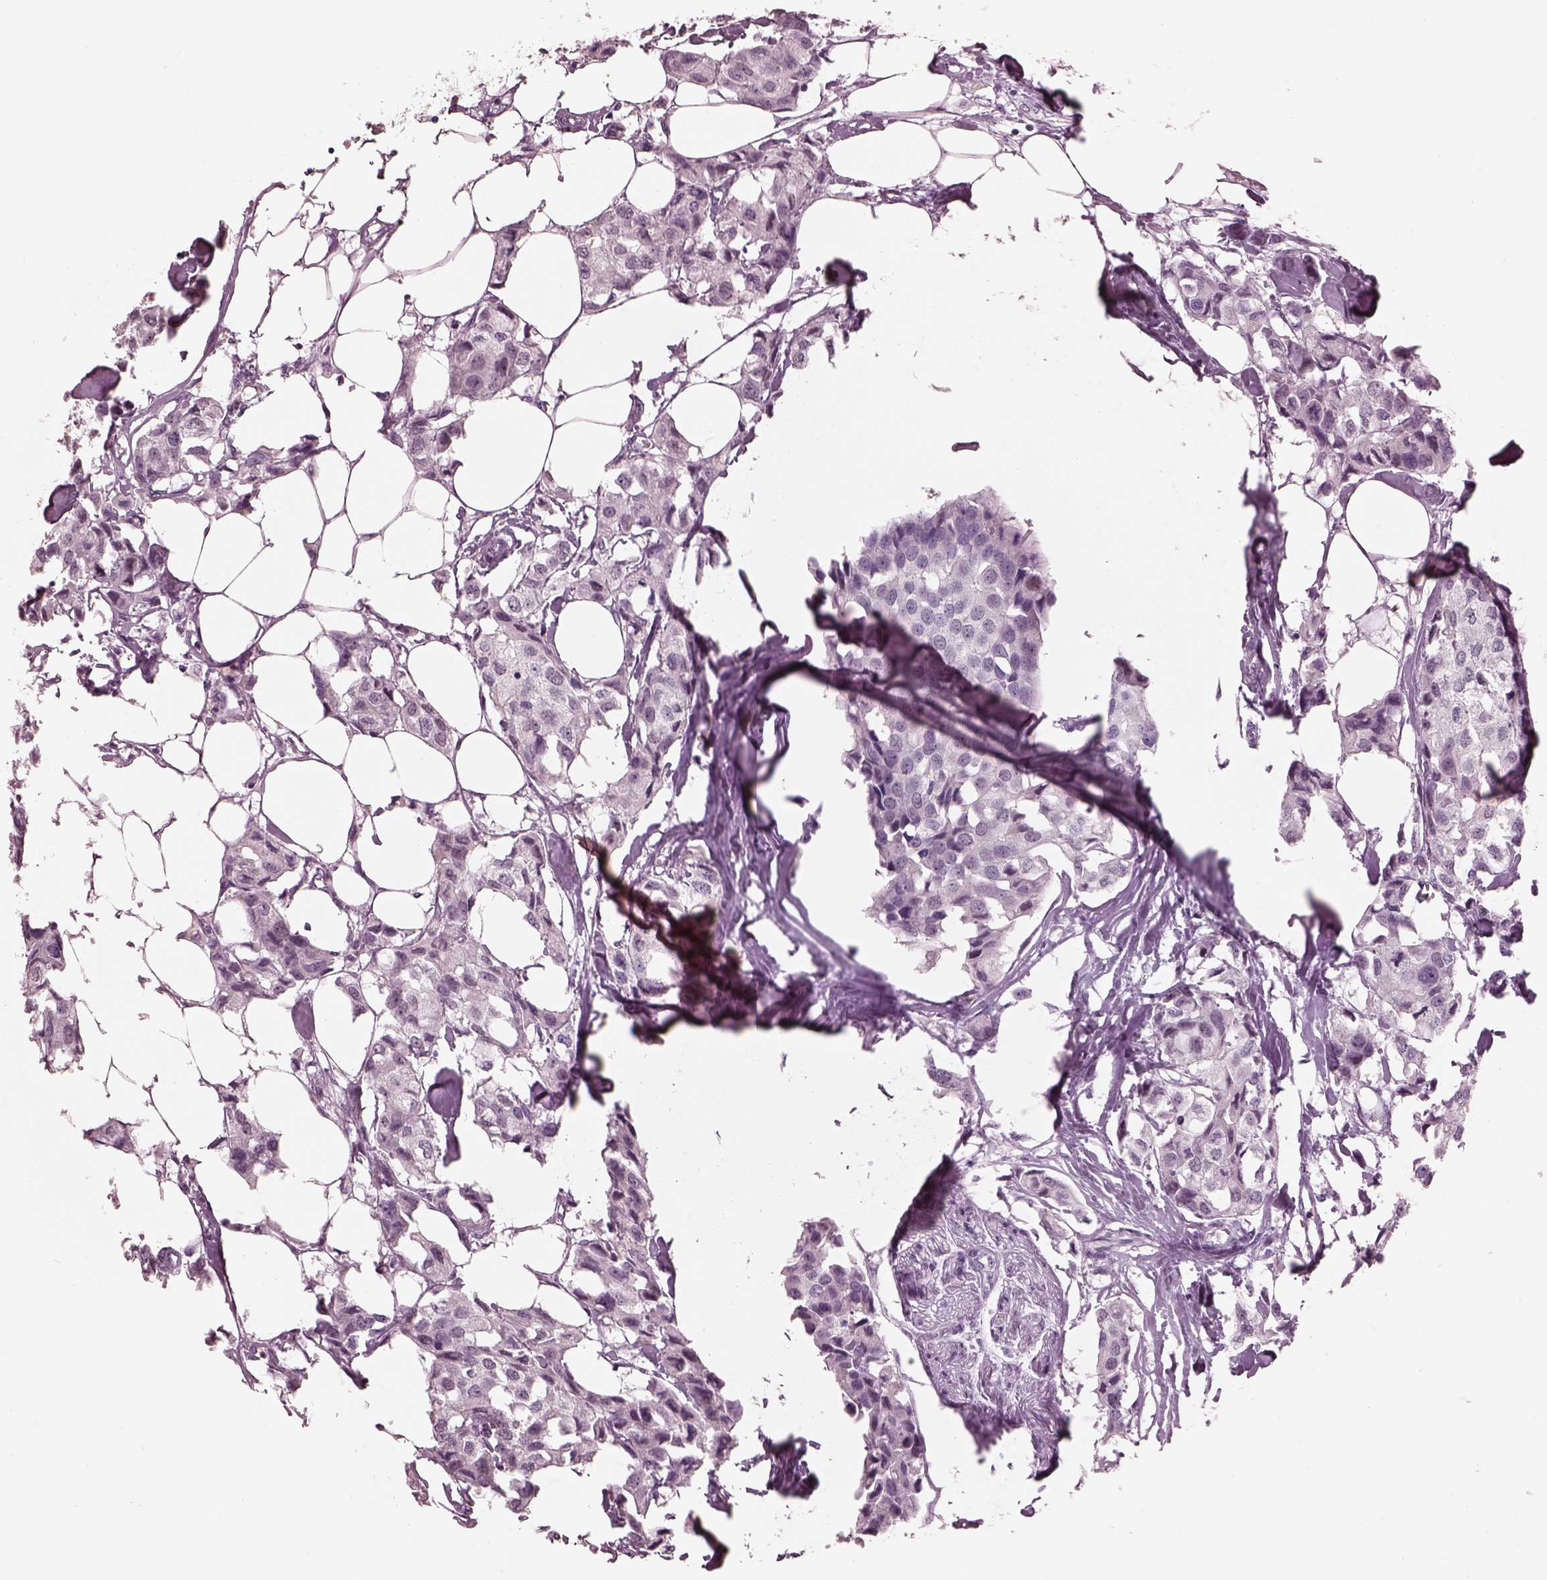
{"staining": {"intensity": "negative", "quantity": "none", "location": "none"}, "tissue": "breast cancer", "cell_type": "Tumor cells", "image_type": "cancer", "snomed": [{"axis": "morphology", "description": "Duct carcinoma"}, {"axis": "topography", "description": "Breast"}], "caption": "The immunohistochemistry (IHC) histopathology image has no significant staining in tumor cells of breast intraductal carcinoma tissue.", "gene": "GARIN4", "patient": {"sex": "female", "age": 80}}